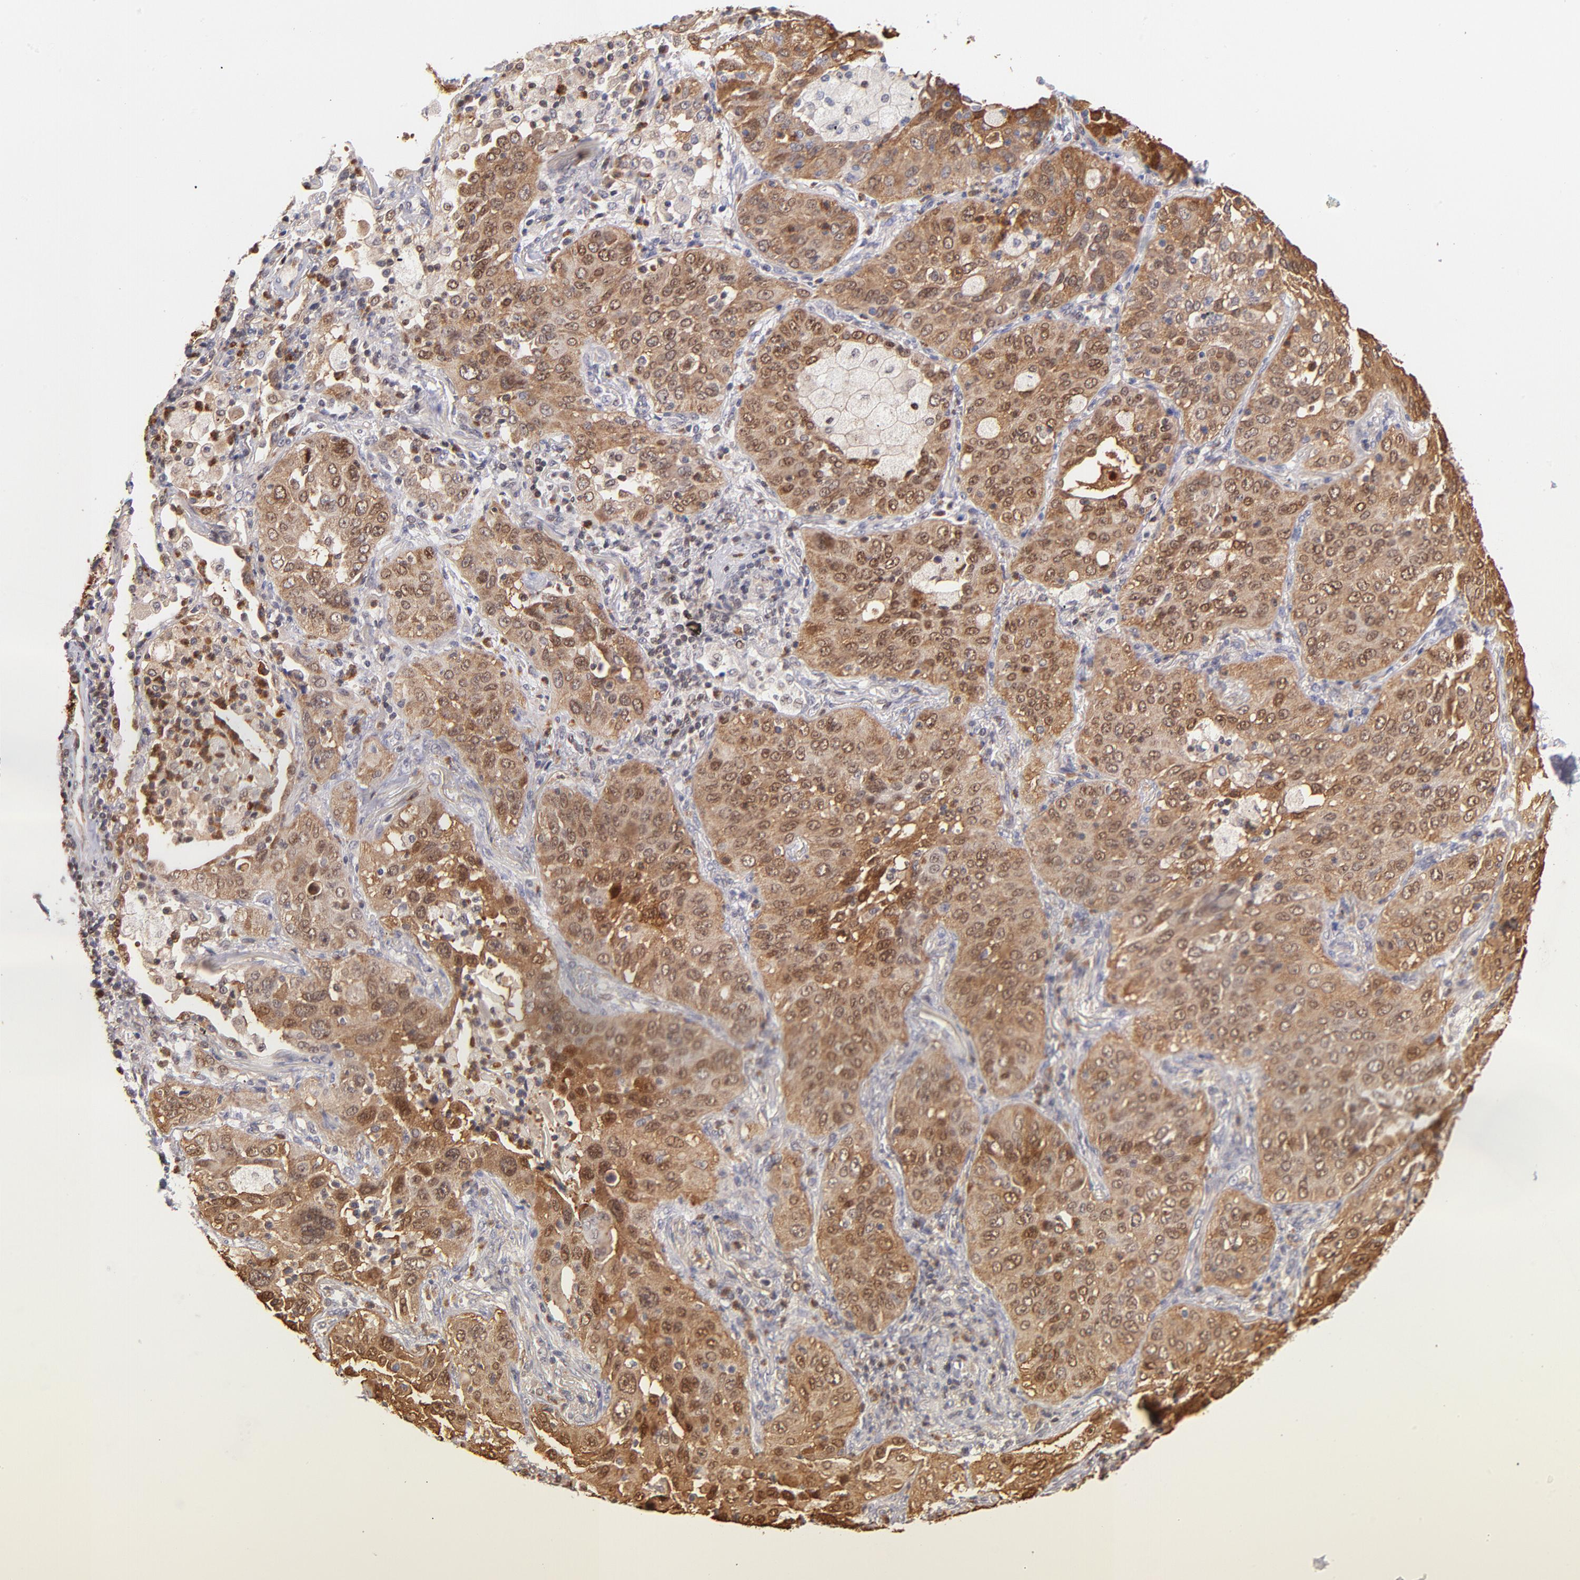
{"staining": {"intensity": "moderate", "quantity": ">75%", "location": "cytoplasmic/membranous,nuclear"}, "tissue": "lung cancer", "cell_type": "Tumor cells", "image_type": "cancer", "snomed": [{"axis": "morphology", "description": "Squamous cell carcinoma, NOS"}, {"axis": "topography", "description": "Lung"}], "caption": "Immunohistochemistry (IHC) photomicrograph of neoplastic tissue: human lung cancer (squamous cell carcinoma) stained using immunohistochemistry demonstrates medium levels of moderate protein expression localized specifically in the cytoplasmic/membranous and nuclear of tumor cells, appearing as a cytoplasmic/membranous and nuclear brown color.", "gene": "YWHAB", "patient": {"sex": "female", "age": 67}}